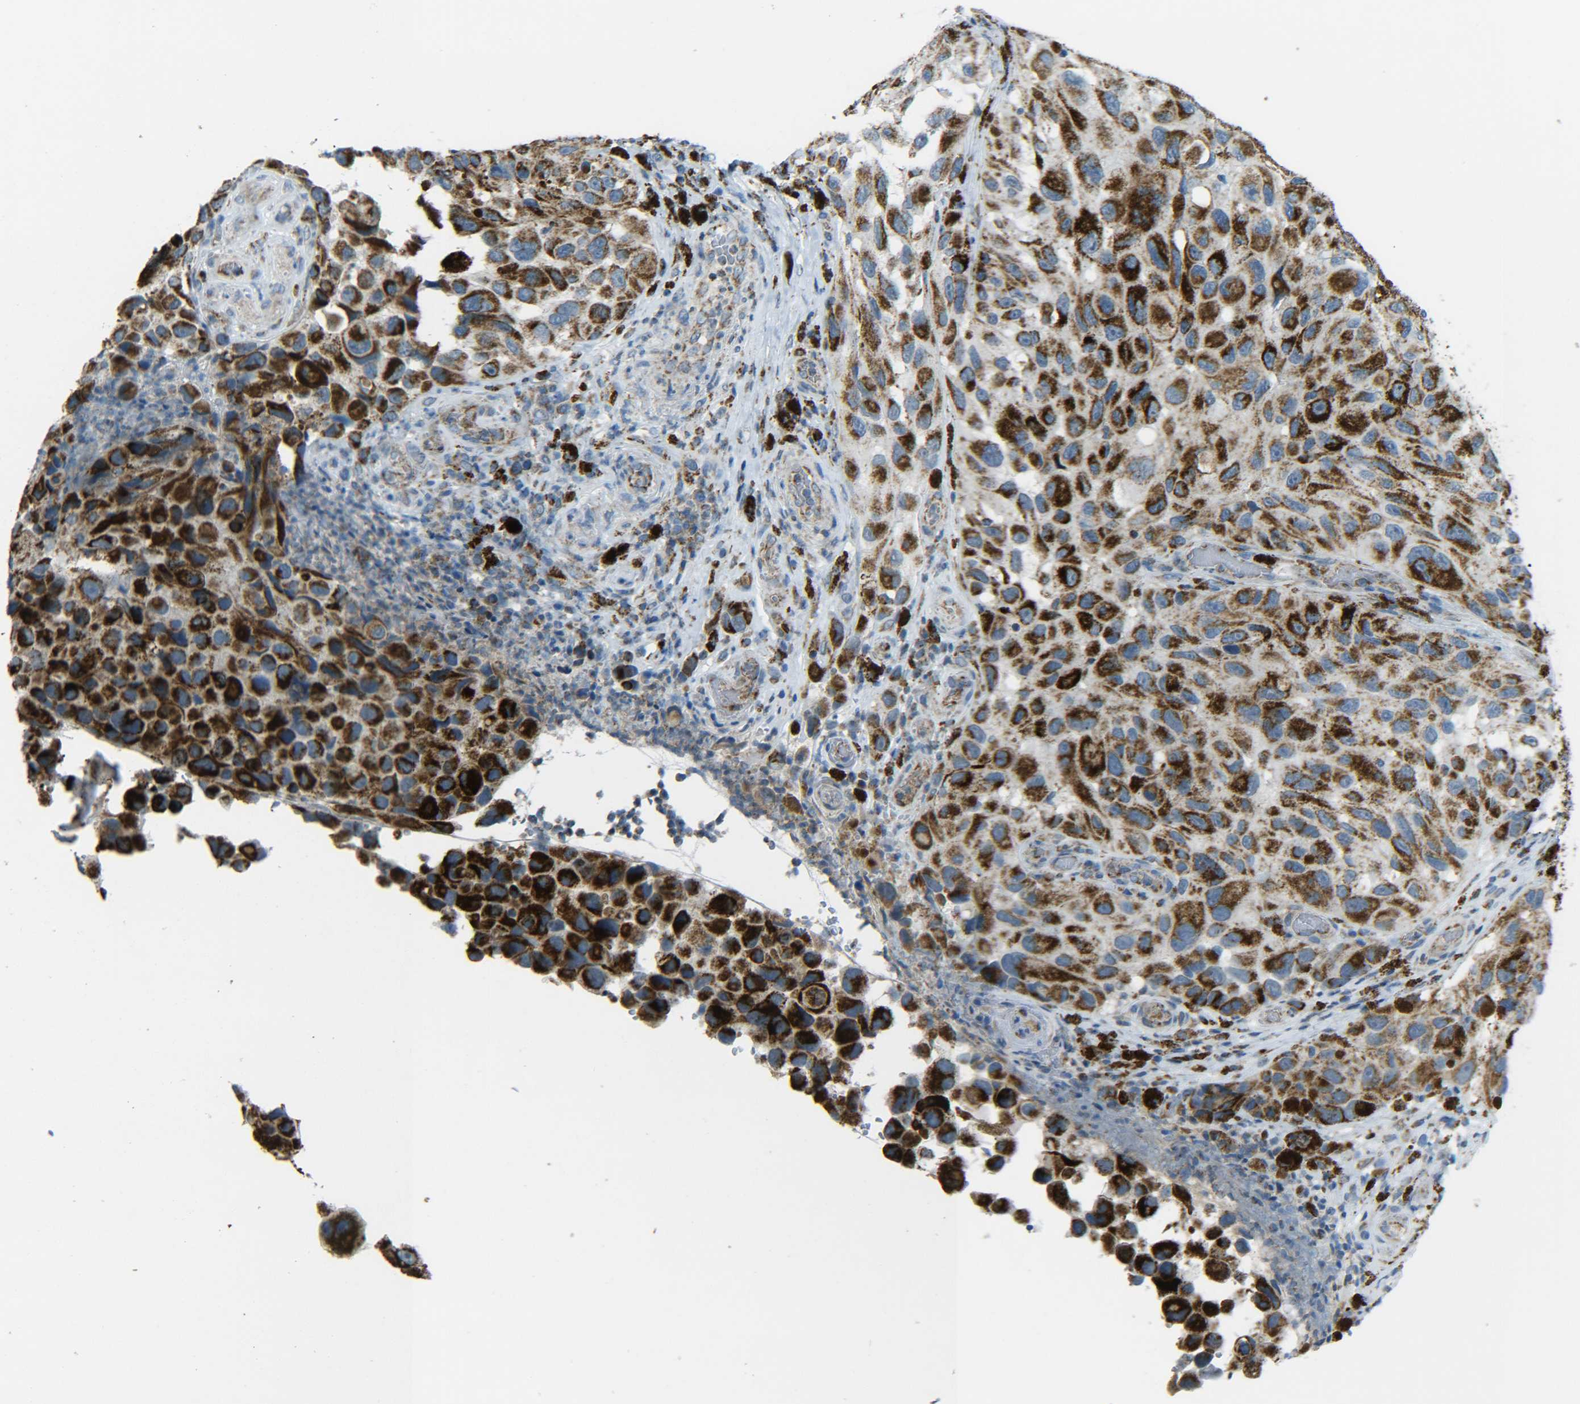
{"staining": {"intensity": "strong", "quantity": ">75%", "location": "cytoplasmic/membranous"}, "tissue": "melanoma", "cell_type": "Tumor cells", "image_type": "cancer", "snomed": [{"axis": "morphology", "description": "Malignant melanoma, NOS"}, {"axis": "topography", "description": "Skin"}], "caption": "High-power microscopy captured an IHC image of malignant melanoma, revealing strong cytoplasmic/membranous positivity in approximately >75% of tumor cells.", "gene": "CYB5R1", "patient": {"sex": "female", "age": 73}}